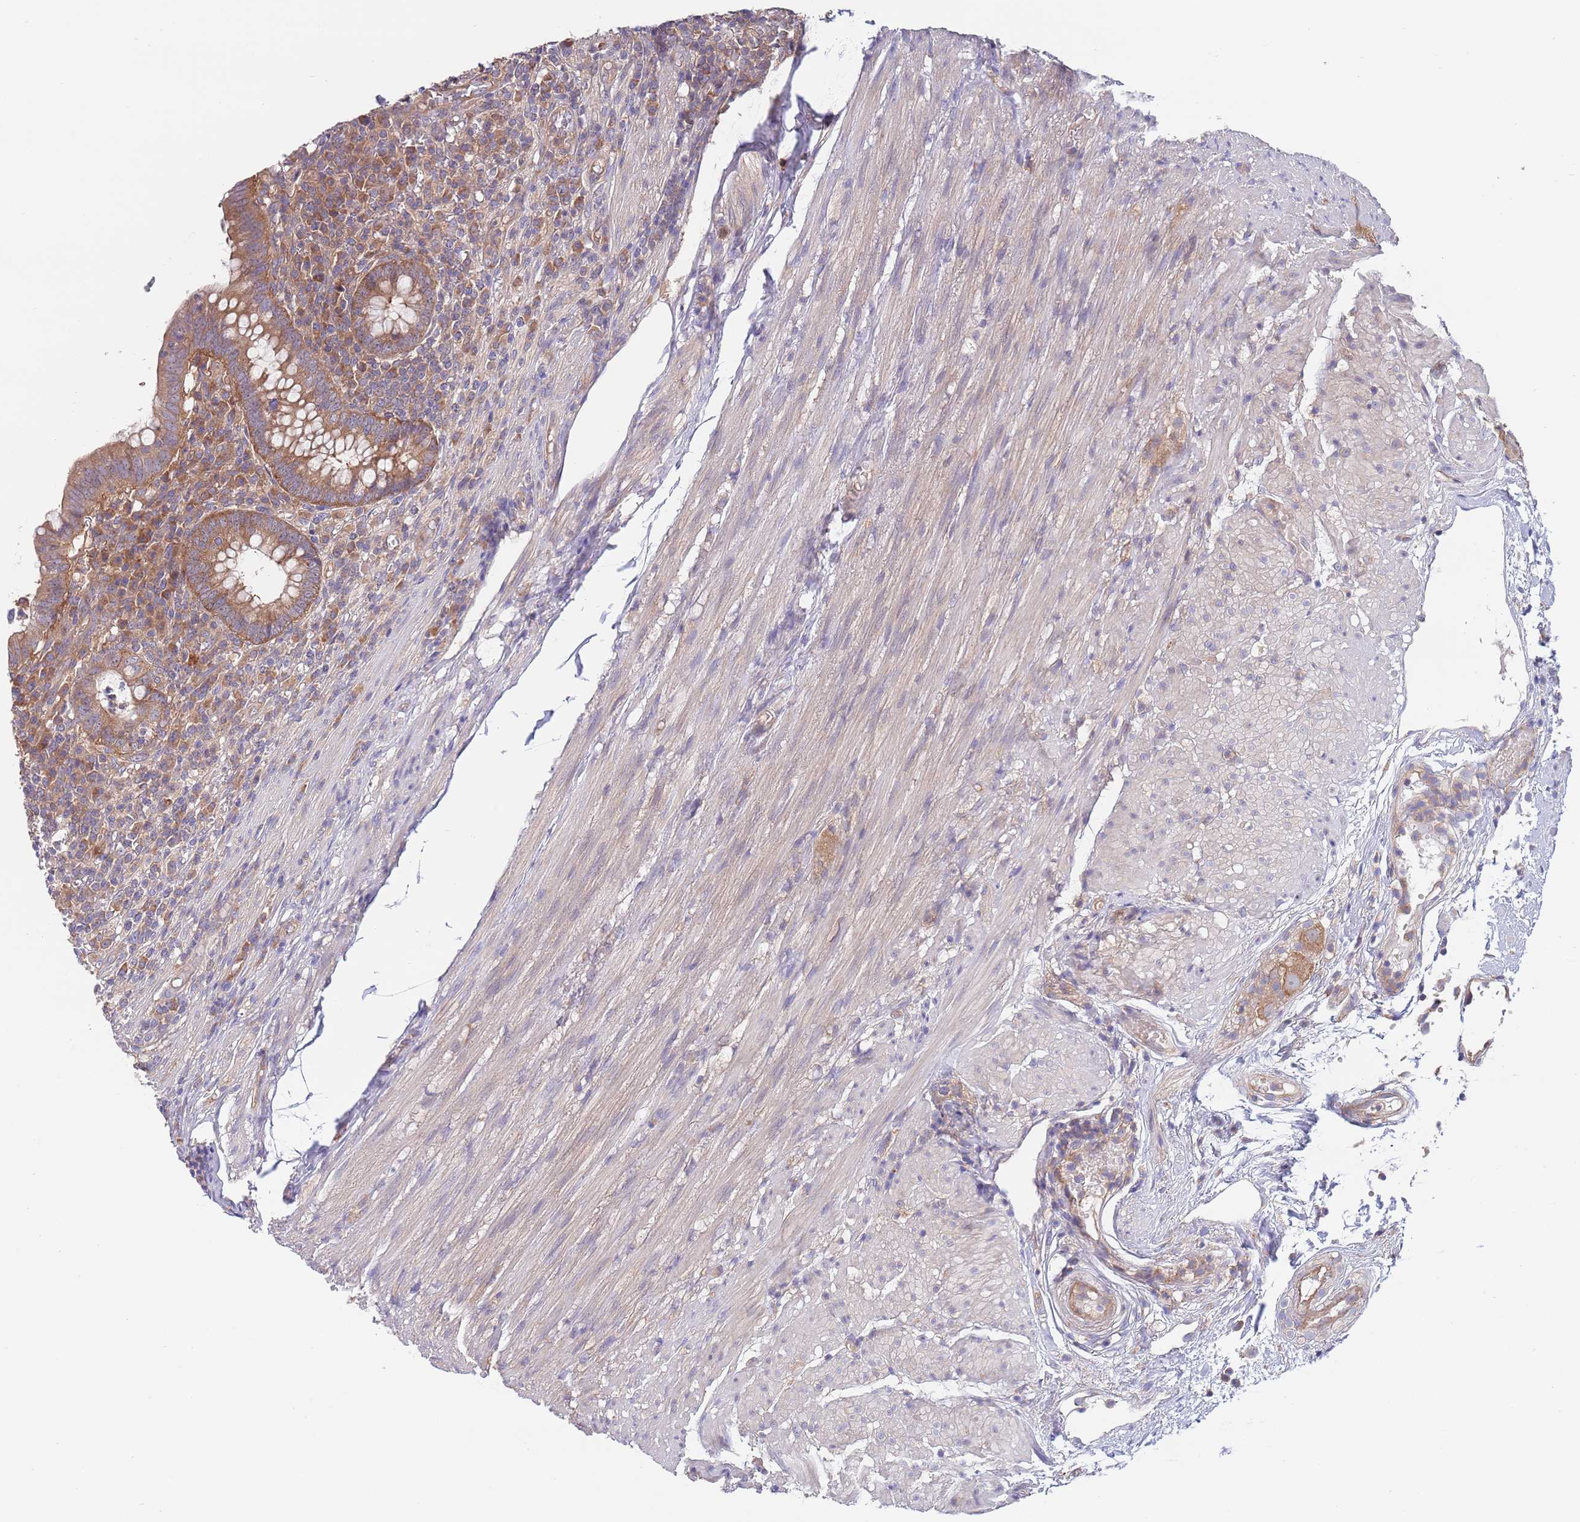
{"staining": {"intensity": "weak", "quantity": ">75%", "location": "cytoplasmic/membranous"}, "tissue": "appendix", "cell_type": "Glandular cells", "image_type": "normal", "snomed": [{"axis": "morphology", "description": "Normal tissue, NOS"}, {"axis": "topography", "description": "Appendix"}], "caption": "Immunohistochemical staining of normal human appendix exhibits low levels of weak cytoplasmic/membranous expression in approximately >75% of glandular cells.", "gene": "EIF3F", "patient": {"sex": "male", "age": 83}}